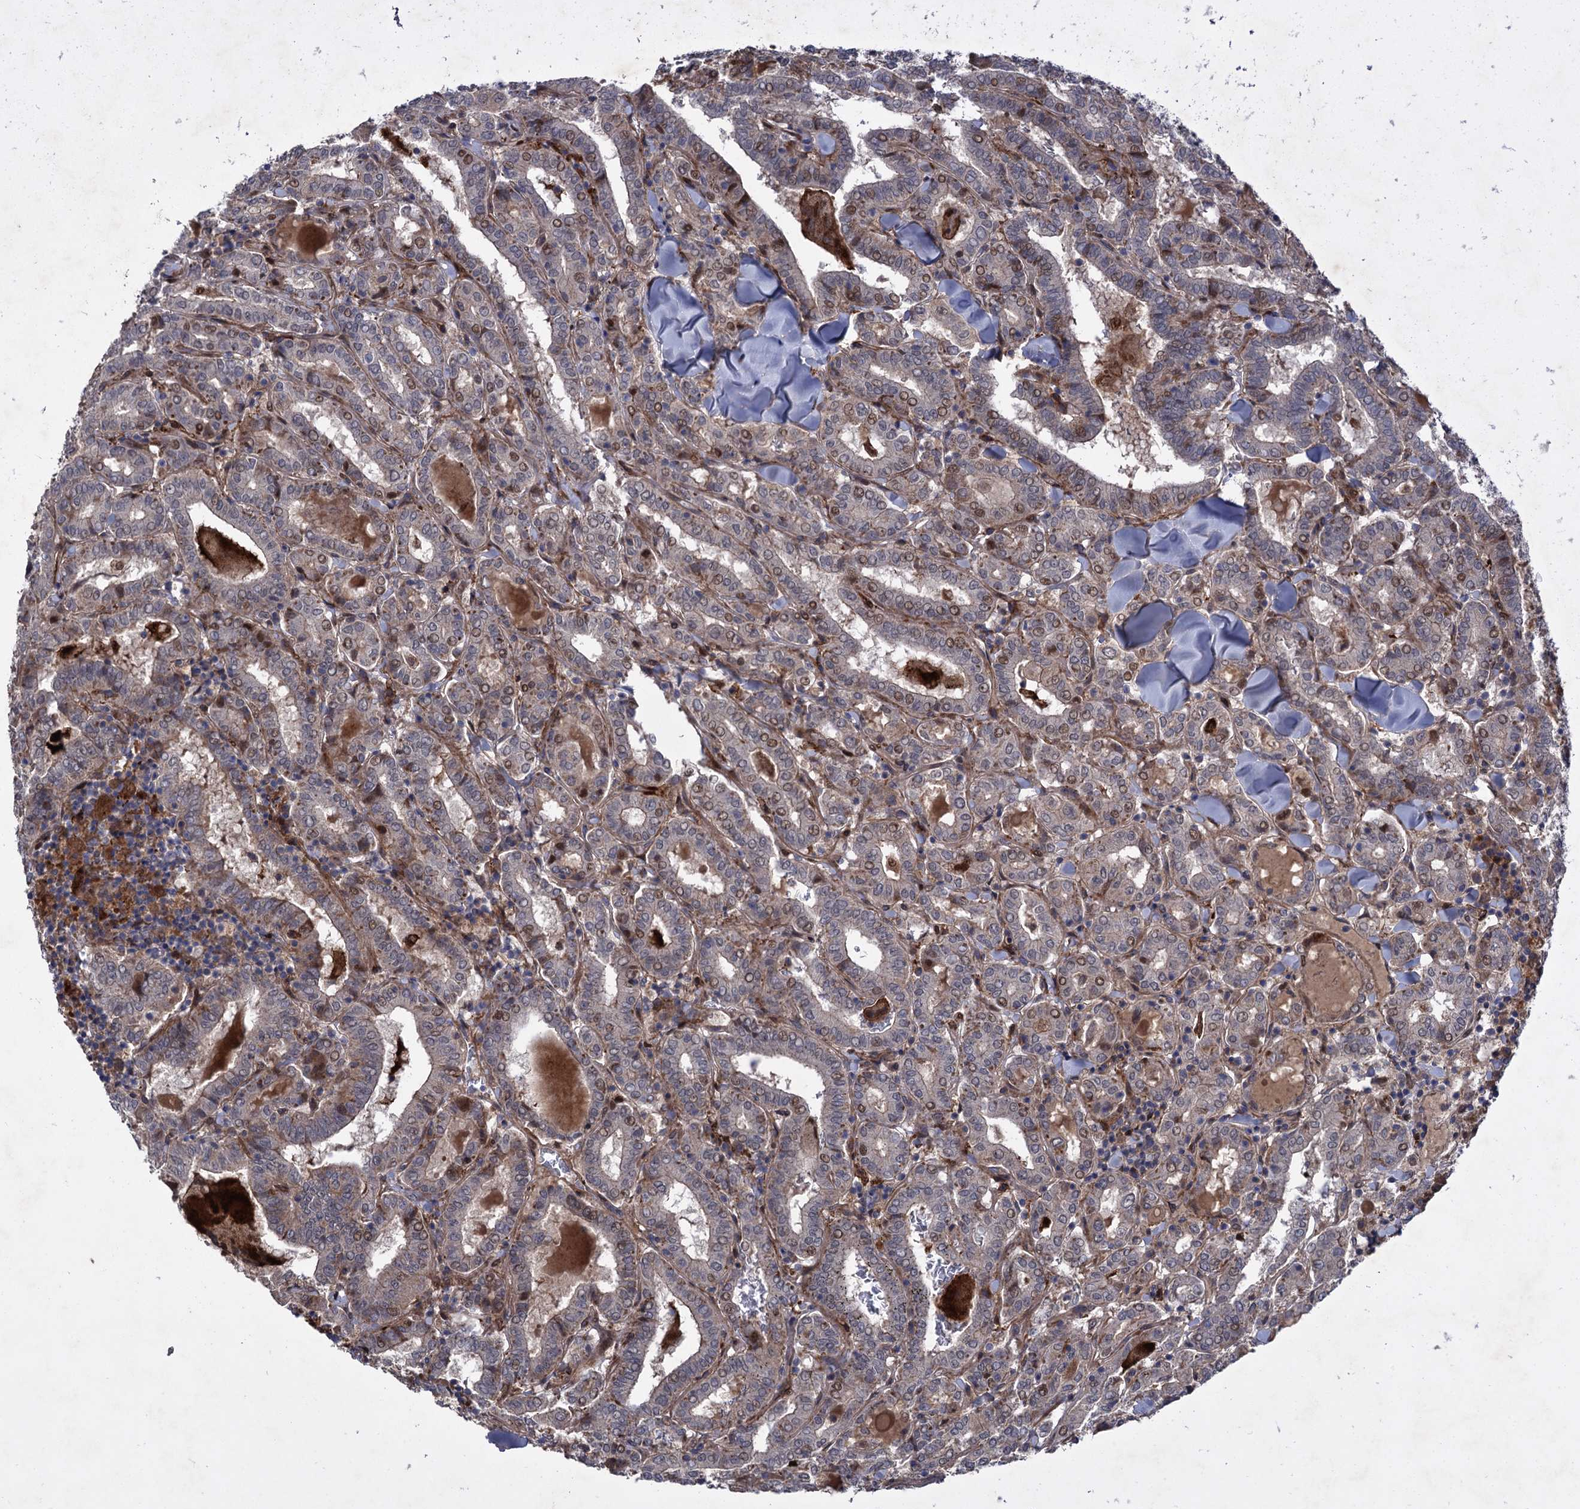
{"staining": {"intensity": "moderate", "quantity": "<25%", "location": "nuclear"}, "tissue": "thyroid cancer", "cell_type": "Tumor cells", "image_type": "cancer", "snomed": [{"axis": "morphology", "description": "Papillary adenocarcinoma, NOS"}, {"axis": "topography", "description": "Thyroid gland"}], "caption": "Thyroid papillary adenocarcinoma tissue displays moderate nuclear staining in about <25% of tumor cells", "gene": "NUDT22", "patient": {"sex": "female", "age": 72}}